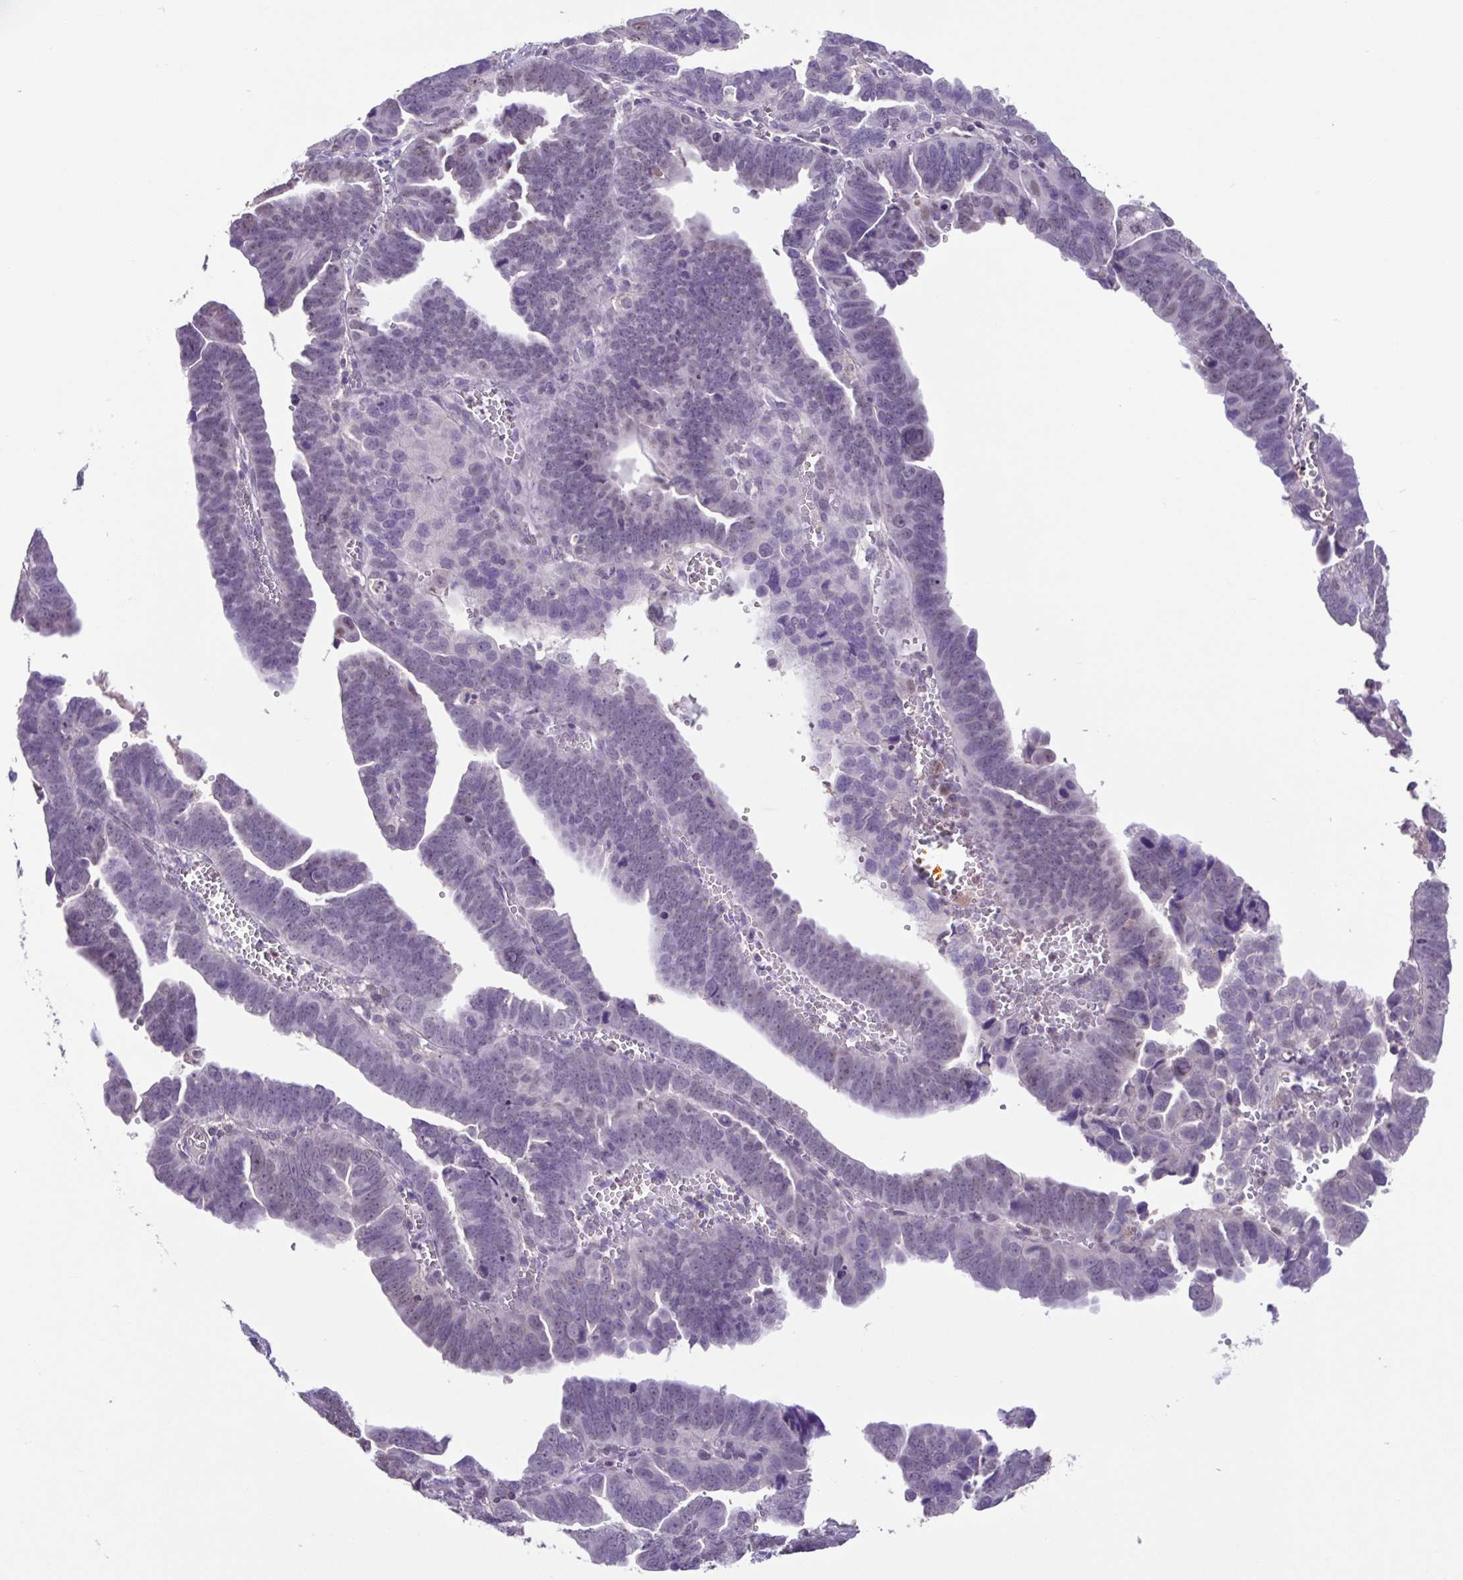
{"staining": {"intensity": "weak", "quantity": "<25%", "location": "nuclear"}, "tissue": "endometrial cancer", "cell_type": "Tumor cells", "image_type": "cancer", "snomed": [{"axis": "morphology", "description": "Adenocarcinoma, NOS"}, {"axis": "topography", "description": "Endometrium"}], "caption": "Tumor cells are negative for protein expression in human endometrial cancer.", "gene": "ACTRT3", "patient": {"sex": "female", "age": 75}}